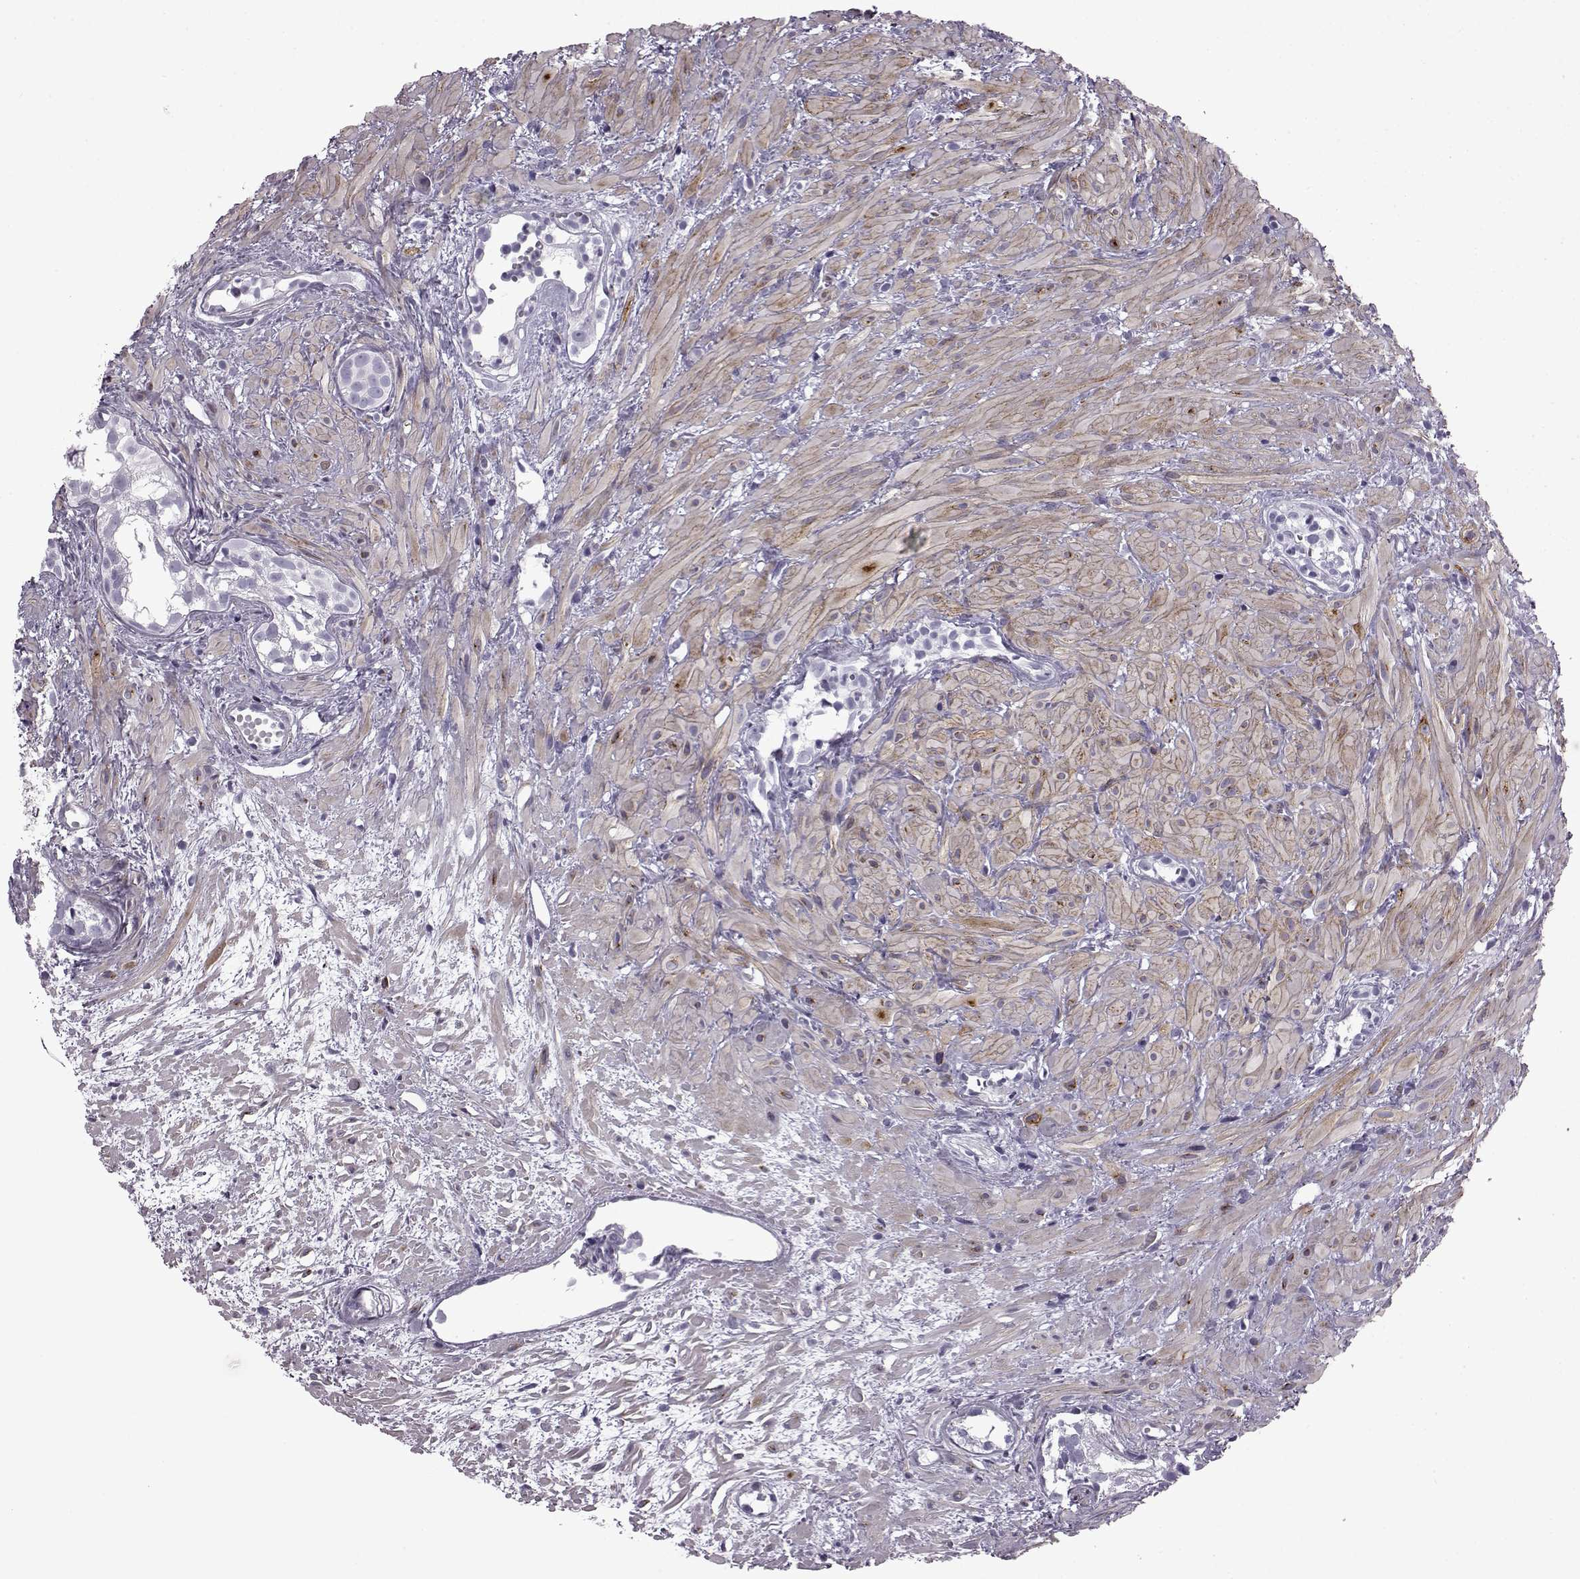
{"staining": {"intensity": "negative", "quantity": "none", "location": "none"}, "tissue": "prostate cancer", "cell_type": "Tumor cells", "image_type": "cancer", "snomed": [{"axis": "morphology", "description": "Adenocarcinoma, High grade"}, {"axis": "topography", "description": "Prostate"}], "caption": "Protein analysis of high-grade adenocarcinoma (prostate) shows no significant expression in tumor cells.", "gene": "SLC28A2", "patient": {"sex": "male", "age": 79}}